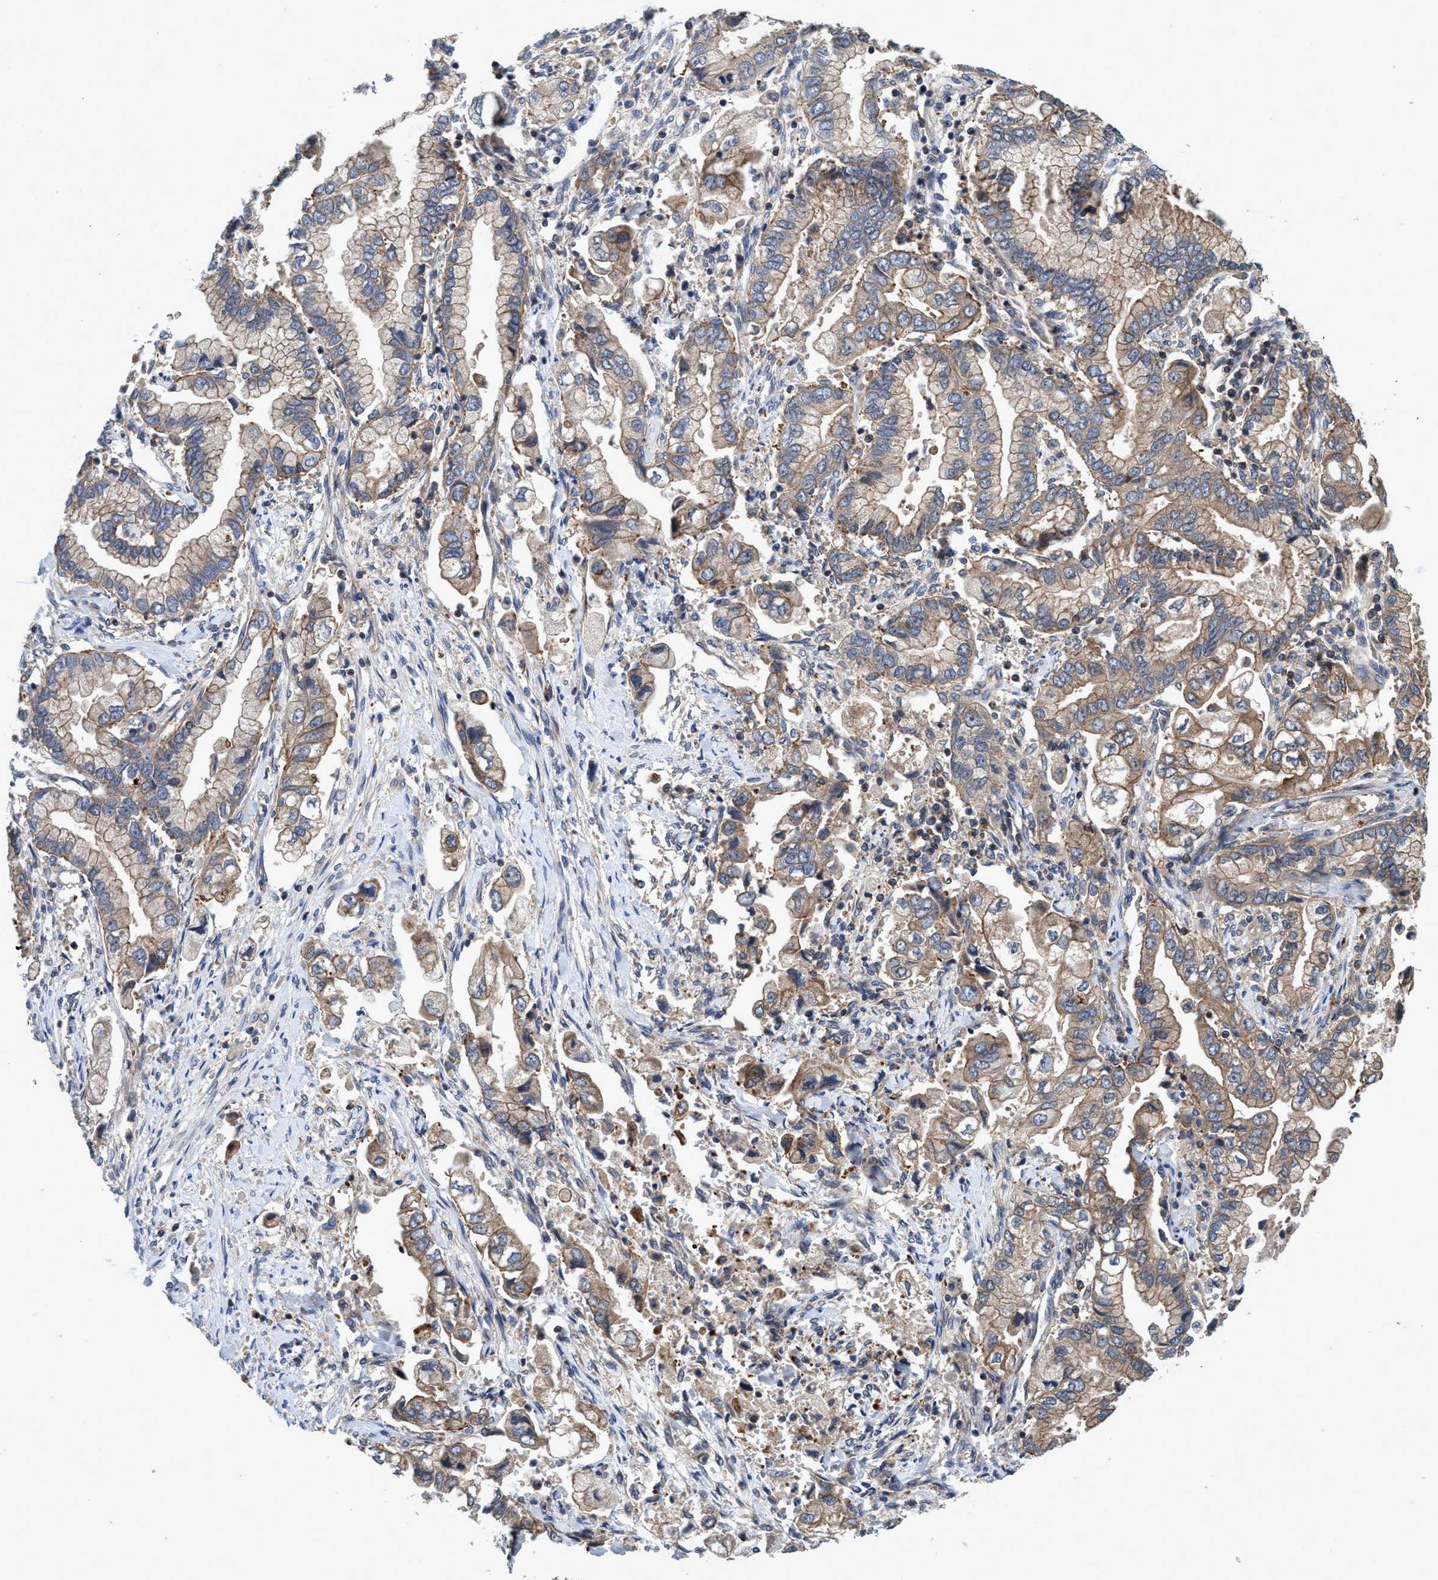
{"staining": {"intensity": "weak", "quantity": ">75%", "location": "cytoplasmic/membranous"}, "tissue": "stomach cancer", "cell_type": "Tumor cells", "image_type": "cancer", "snomed": [{"axis": "morphology", "description": "Normal tissue, NOS"}, {"axis": "morphology", "description": "Adenocarcinoma, NOS"}, {"axis": "topography", "description": "Stomach"}], "caption": "Adenocarcinoma (stomach) was stained to show a protein in brown. There is low levels of weak cytoplasmic/membranous positivity in about >75% of tumor cells.", "gene": "CALCOCO2", "patient": {"sex": "male", "age": 62}}